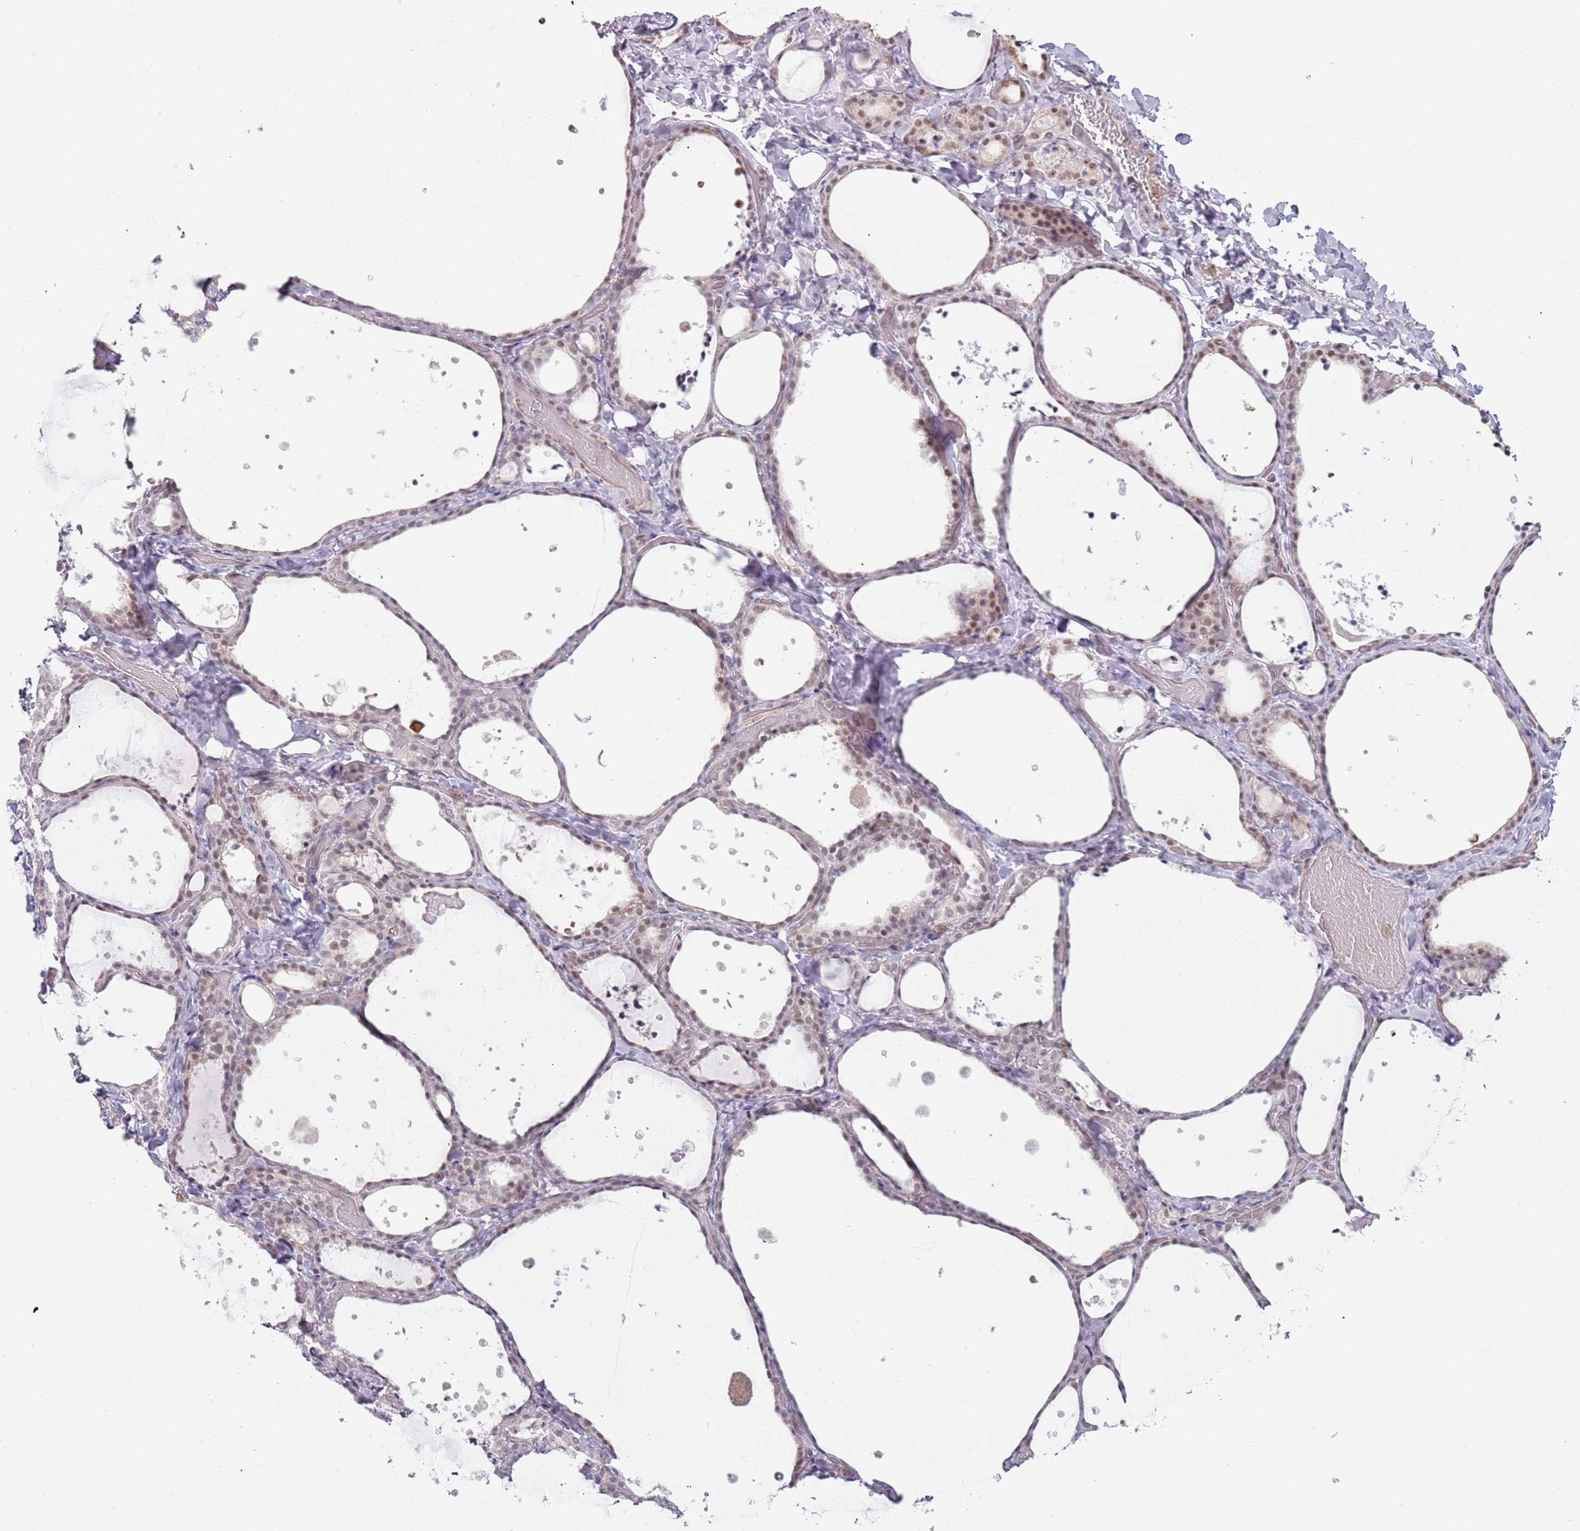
{"staining": {"intensity": "weak", "quantity": ">75%", "location": "nuclear"}, "tissue": "thyroid gland", "cell_type": "Glandular cells", "image_type": "normal", "snomed": [{"axis": "morphology", "description": "Normal tissue, NOS"}, {"axis": "topography", "description": "Thyroid gland"}], "caption": "Immunohistochemical staining of unremarkable thyroid gland exhibits low levels of weak nuclear staining in approximately >75% of glandular cells.", "gene": "REXO4", "patient": {"sex": "female", "age": 44}}